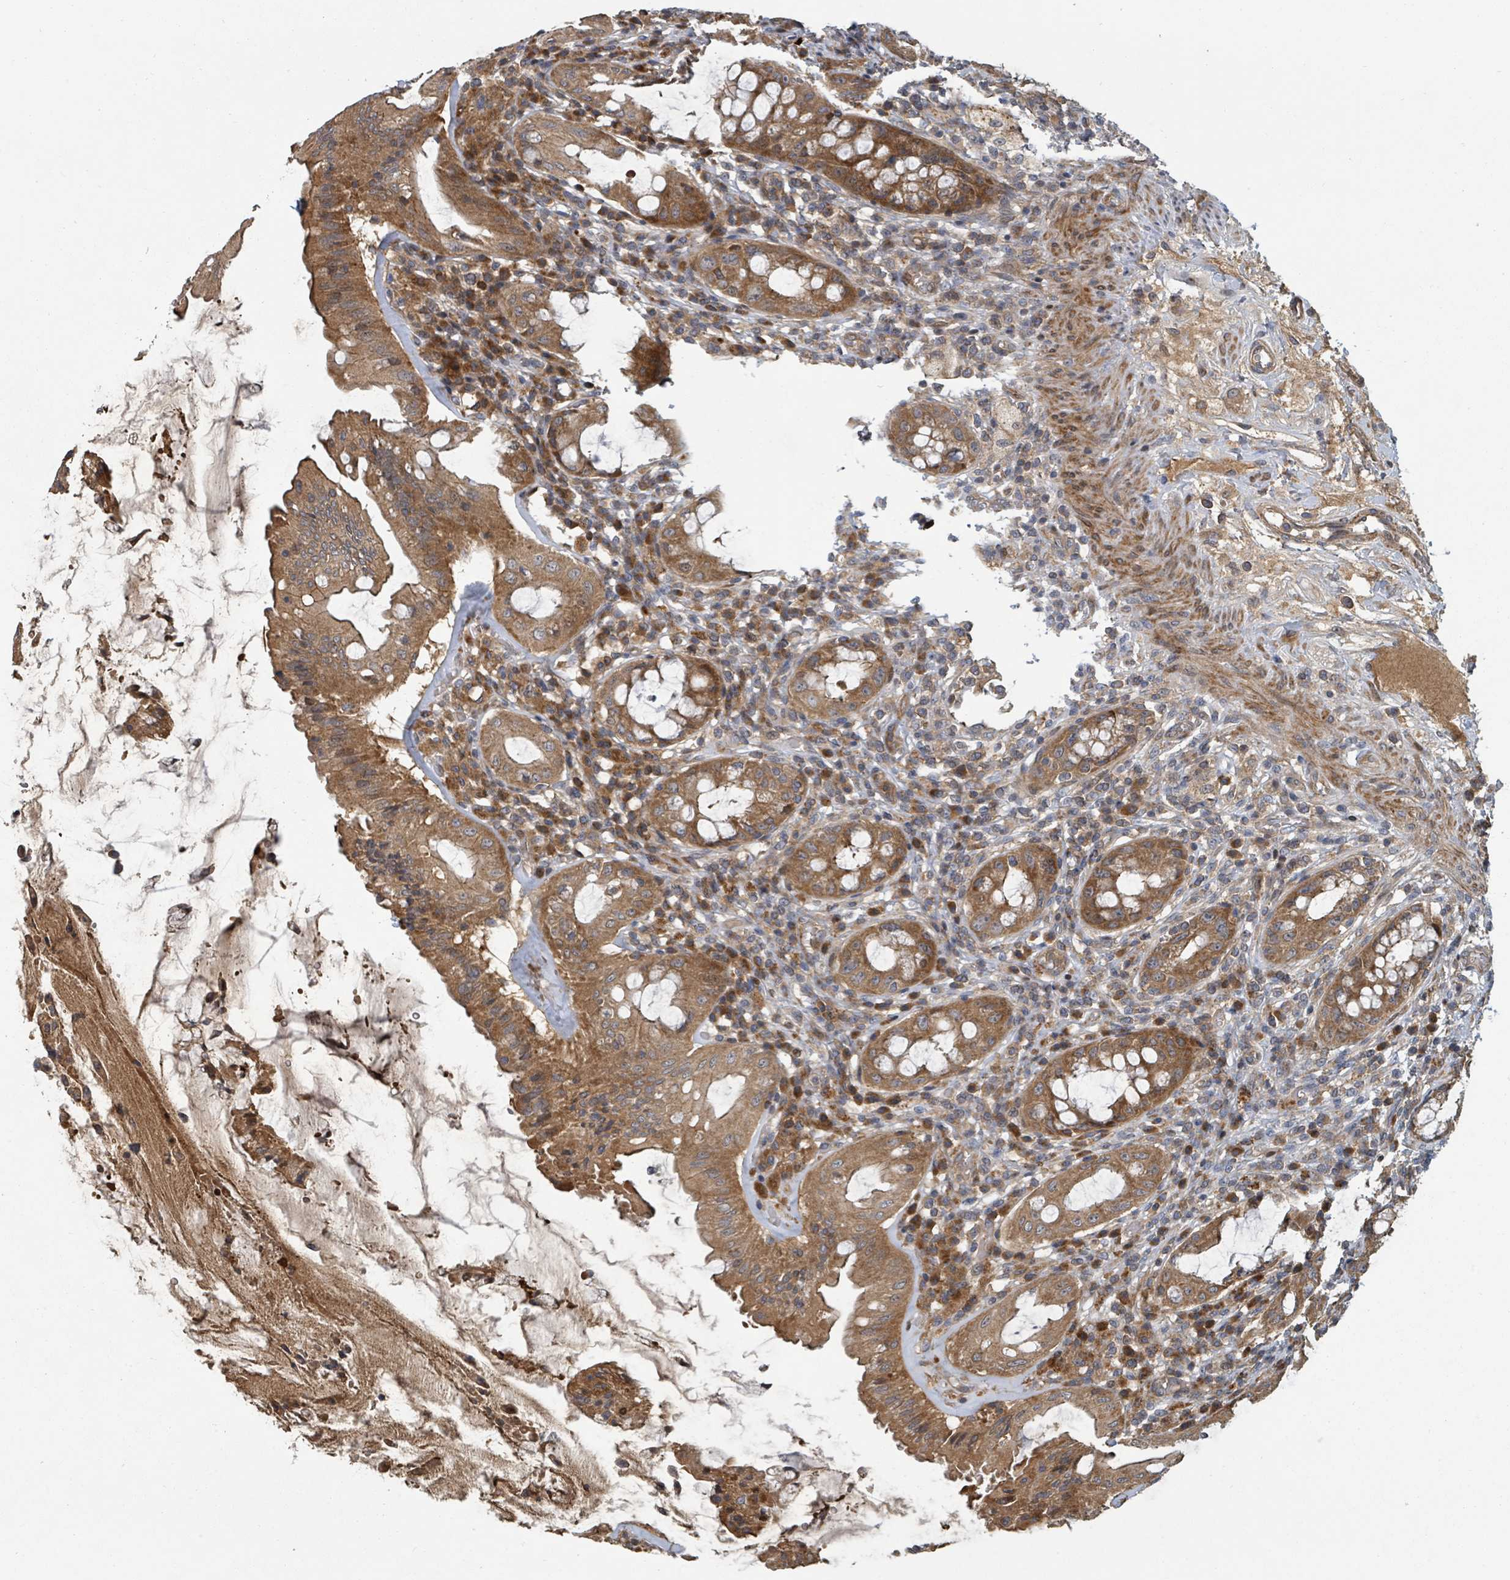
{"staining": {"intensity": "strong", "quantity": ">75%", "location": "cytoplasmic/membranous"}, "tissue": "rectum", "cell_type": "Glandular cells", "image_type": "normal", "snomed": [{"axis": "morphology", "description": "Normal tissue, NOS"}, {"axis": "topography", "description": "Rectum"}], "caption": "A photomicrograph of human rectum stained for a protein reveals strong cytoplasmic/membranous brown staining in glandular cells. (DAB IHC with brightfield microscopy, high magnification).", "gene": "DPM1", "patient": {"sex": "female", "age": 57}}